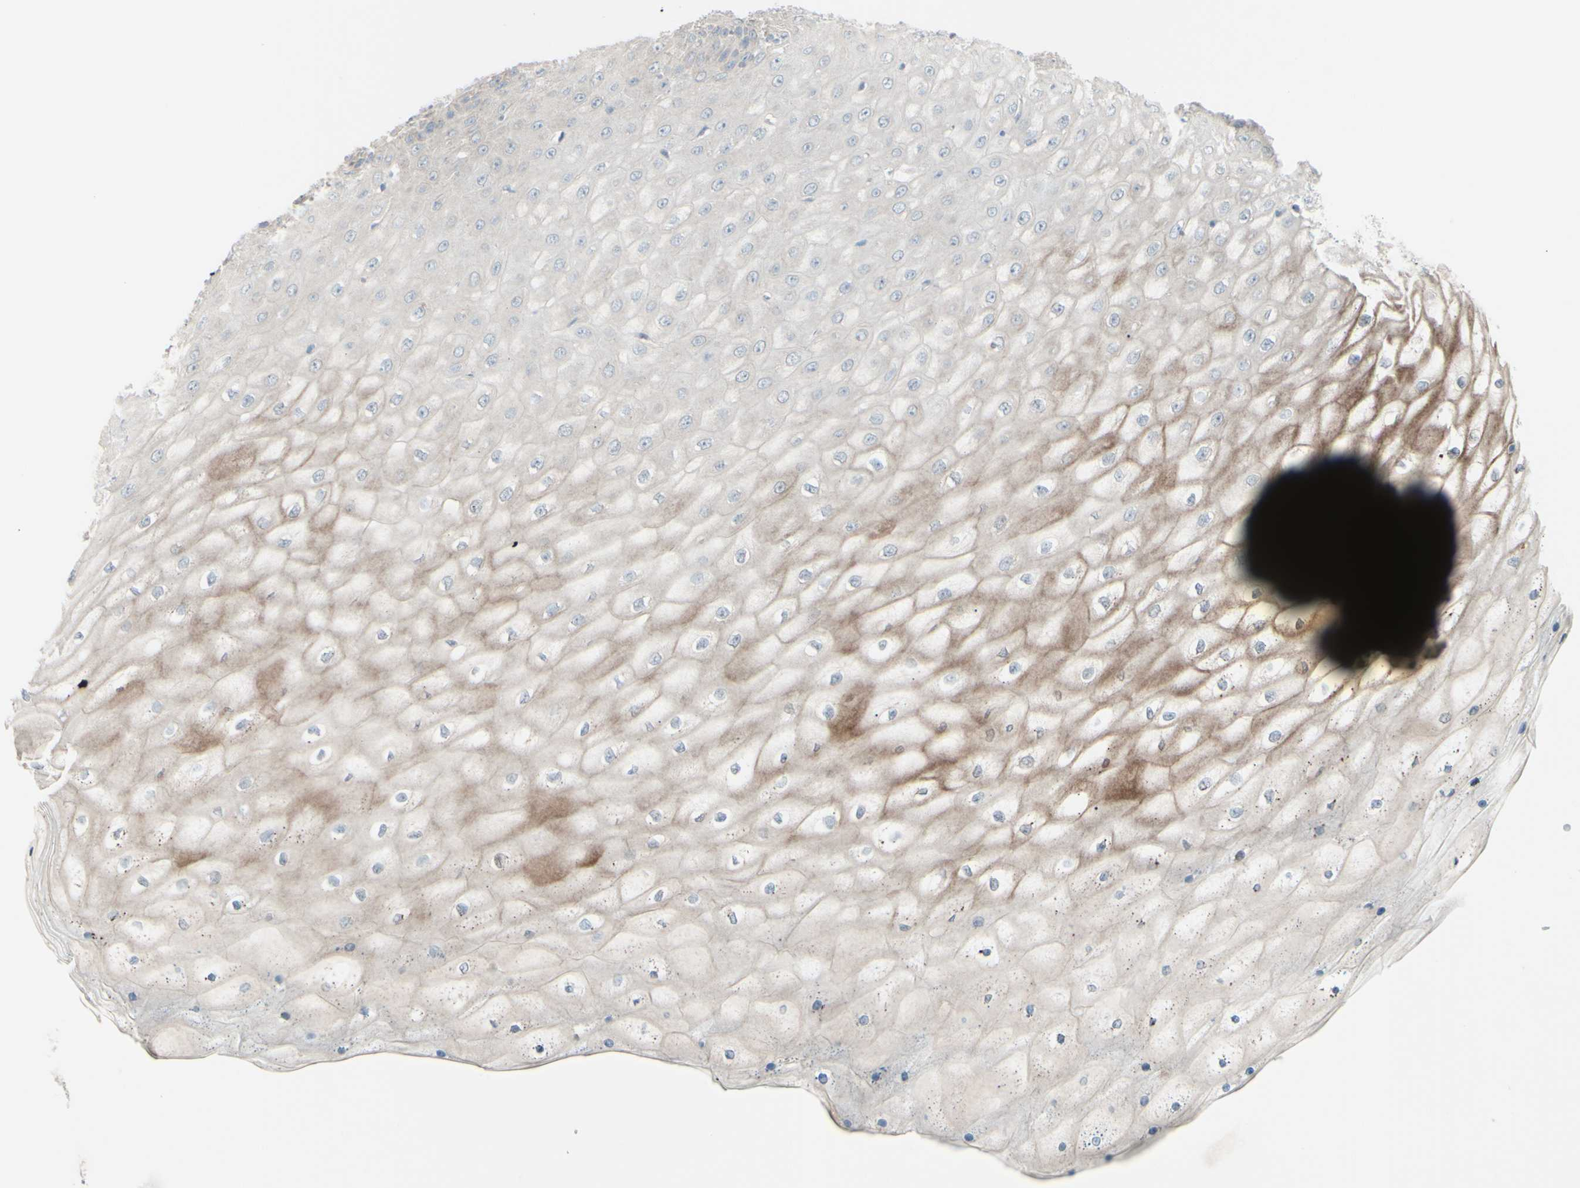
{"staining": {"intensity": "weak", "quantity": "25%-75%", "location": "cytoplasmic/membranous"}, "tissue": "cervical cancer", "cell_type": "Tumor cells", "image_type": "cancer", "snomed": [{"axis": "morphology", "description": "Squamous cell carcinoma, NOS"}, {"axis": "topography", "description": "Cervix"}], "caption": "Weak cytoplasmic/membranous protein staining is identified in approximately 25%-75% of tumor cells in cervical squamous cell carcinoma. Nuclei are stained in blue.", "gene": "B4GALT1", "patient": {"sex": "female", "age": 35}}